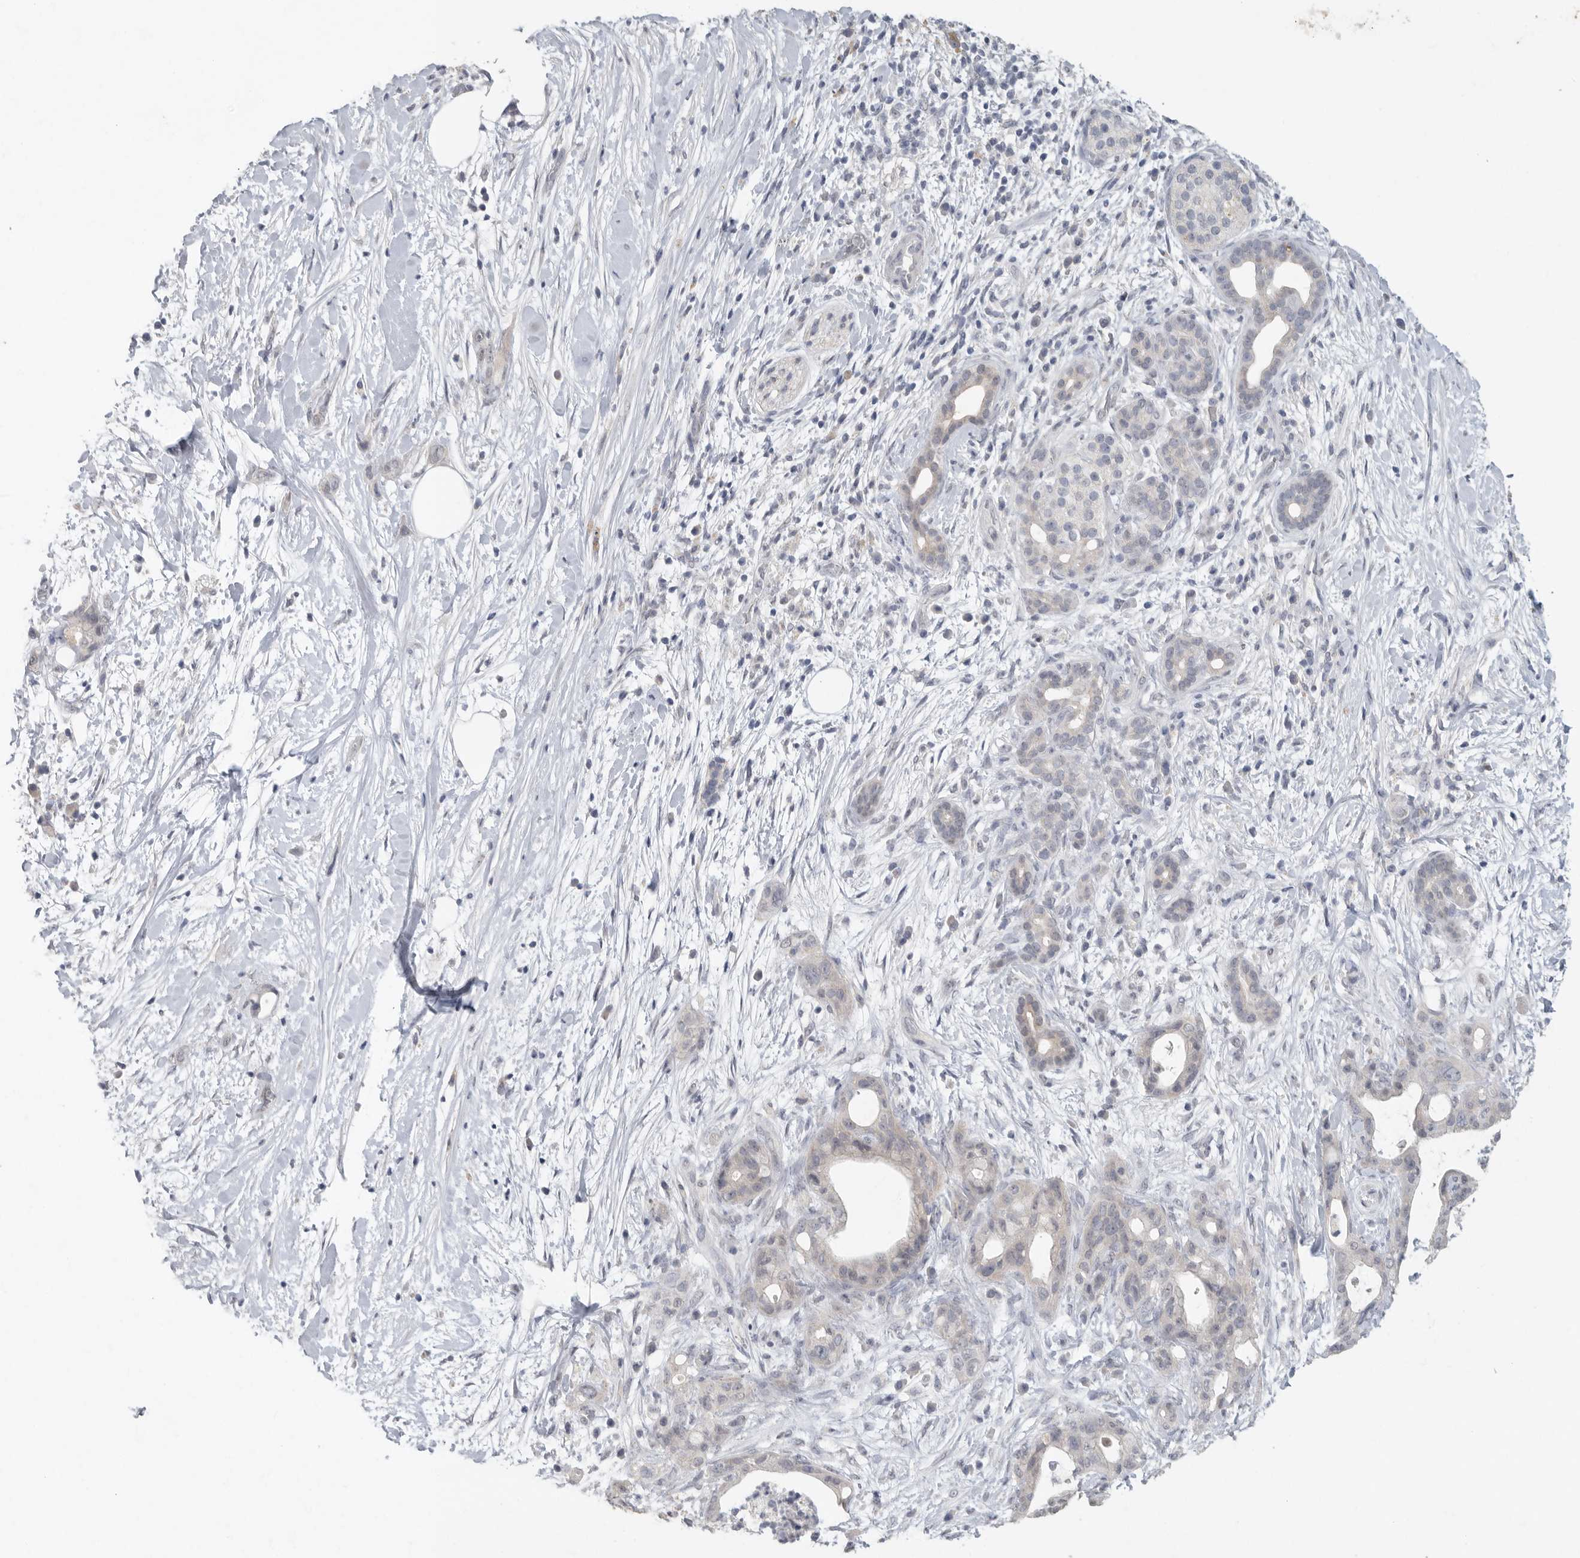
{"staining": {"intensity": "negative", "quantity": "none", "location": "none"}, "tissue": "pancreatic cancer", "cell_type": "Tumor cells", "image_type": "cancer", "snomed": [{"axis": "morphology", "description": "Adenocarcinoma, NOS"}, {"axis": "topography", "description": "Pancreas"}], "caption": "A high-resolution histopathology image shows immunohistochemistry staining of adenocarcinoma (pancreatic), which demonstrates no significant positivity in tumor cells. Brightfield microscopy of immunohistochemistry stained with DAB (3,3'-diaminobenzidine) (brown) and hematoxylin (blue), captured at high magnification.", "gene": "REG4", "patient": {"sex": "male", "age": 58}}